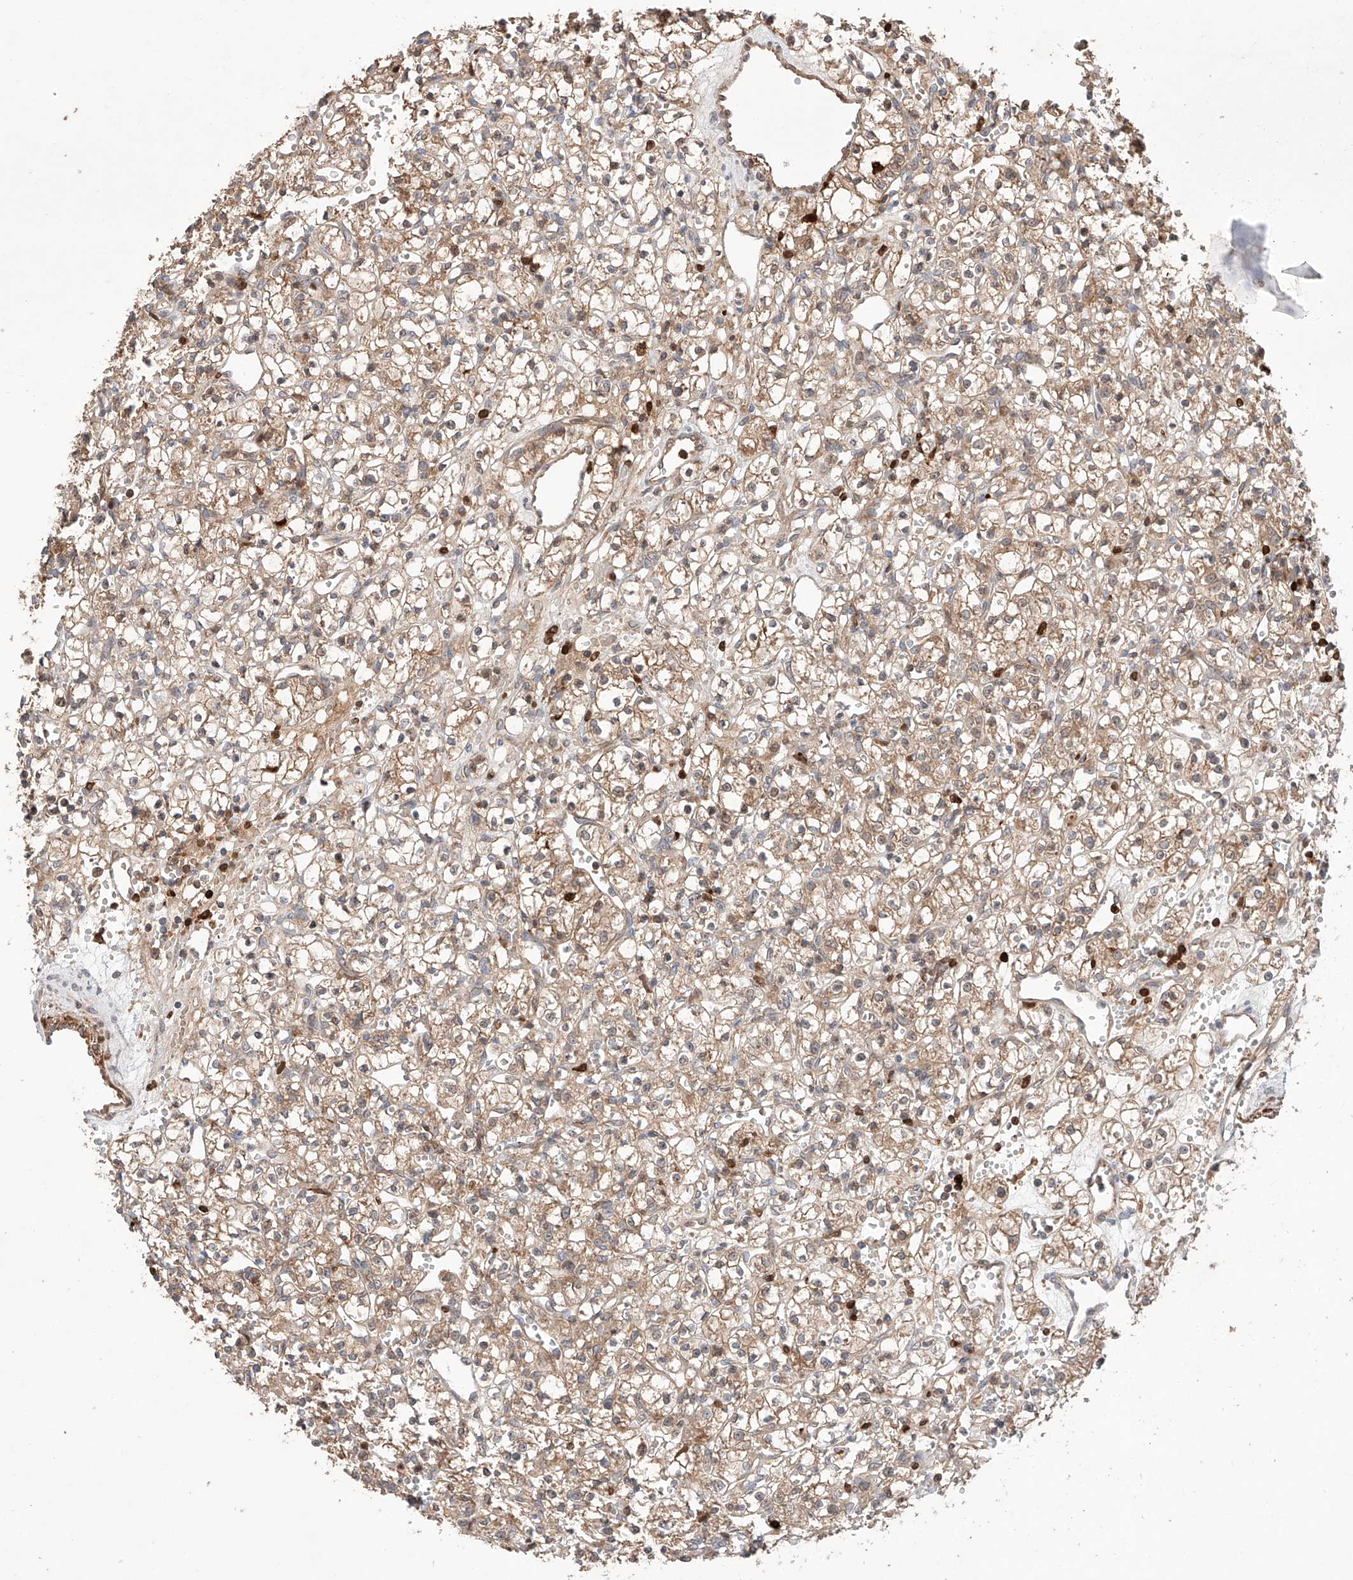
{"staining": {"intensity": "weak", "quantity": ">75%", "location": "cytoplasmic/membranous"}, "tissue": "renal cancer", "cell_type": "Tumor cells", "image_type": "cancer", "snomed": [{"axis": "morphology", "description": "Adenocarcinoma, NOS"}, {"axis": "topography", "description": "Kidney"}], "caption": "Tumor cells show low levels of weak cytoplasmic/membranous positivity in approximately >75% of cells in human renal adenocarcinoma. The staining was performed using DAB (3,3'-diaminobenzidine), with brown indicating positive protein expression. Nuclei are stained blue with hematoxylin.", "gene": "IGSF22", "patient": {"sex": "female", "age": 59}}